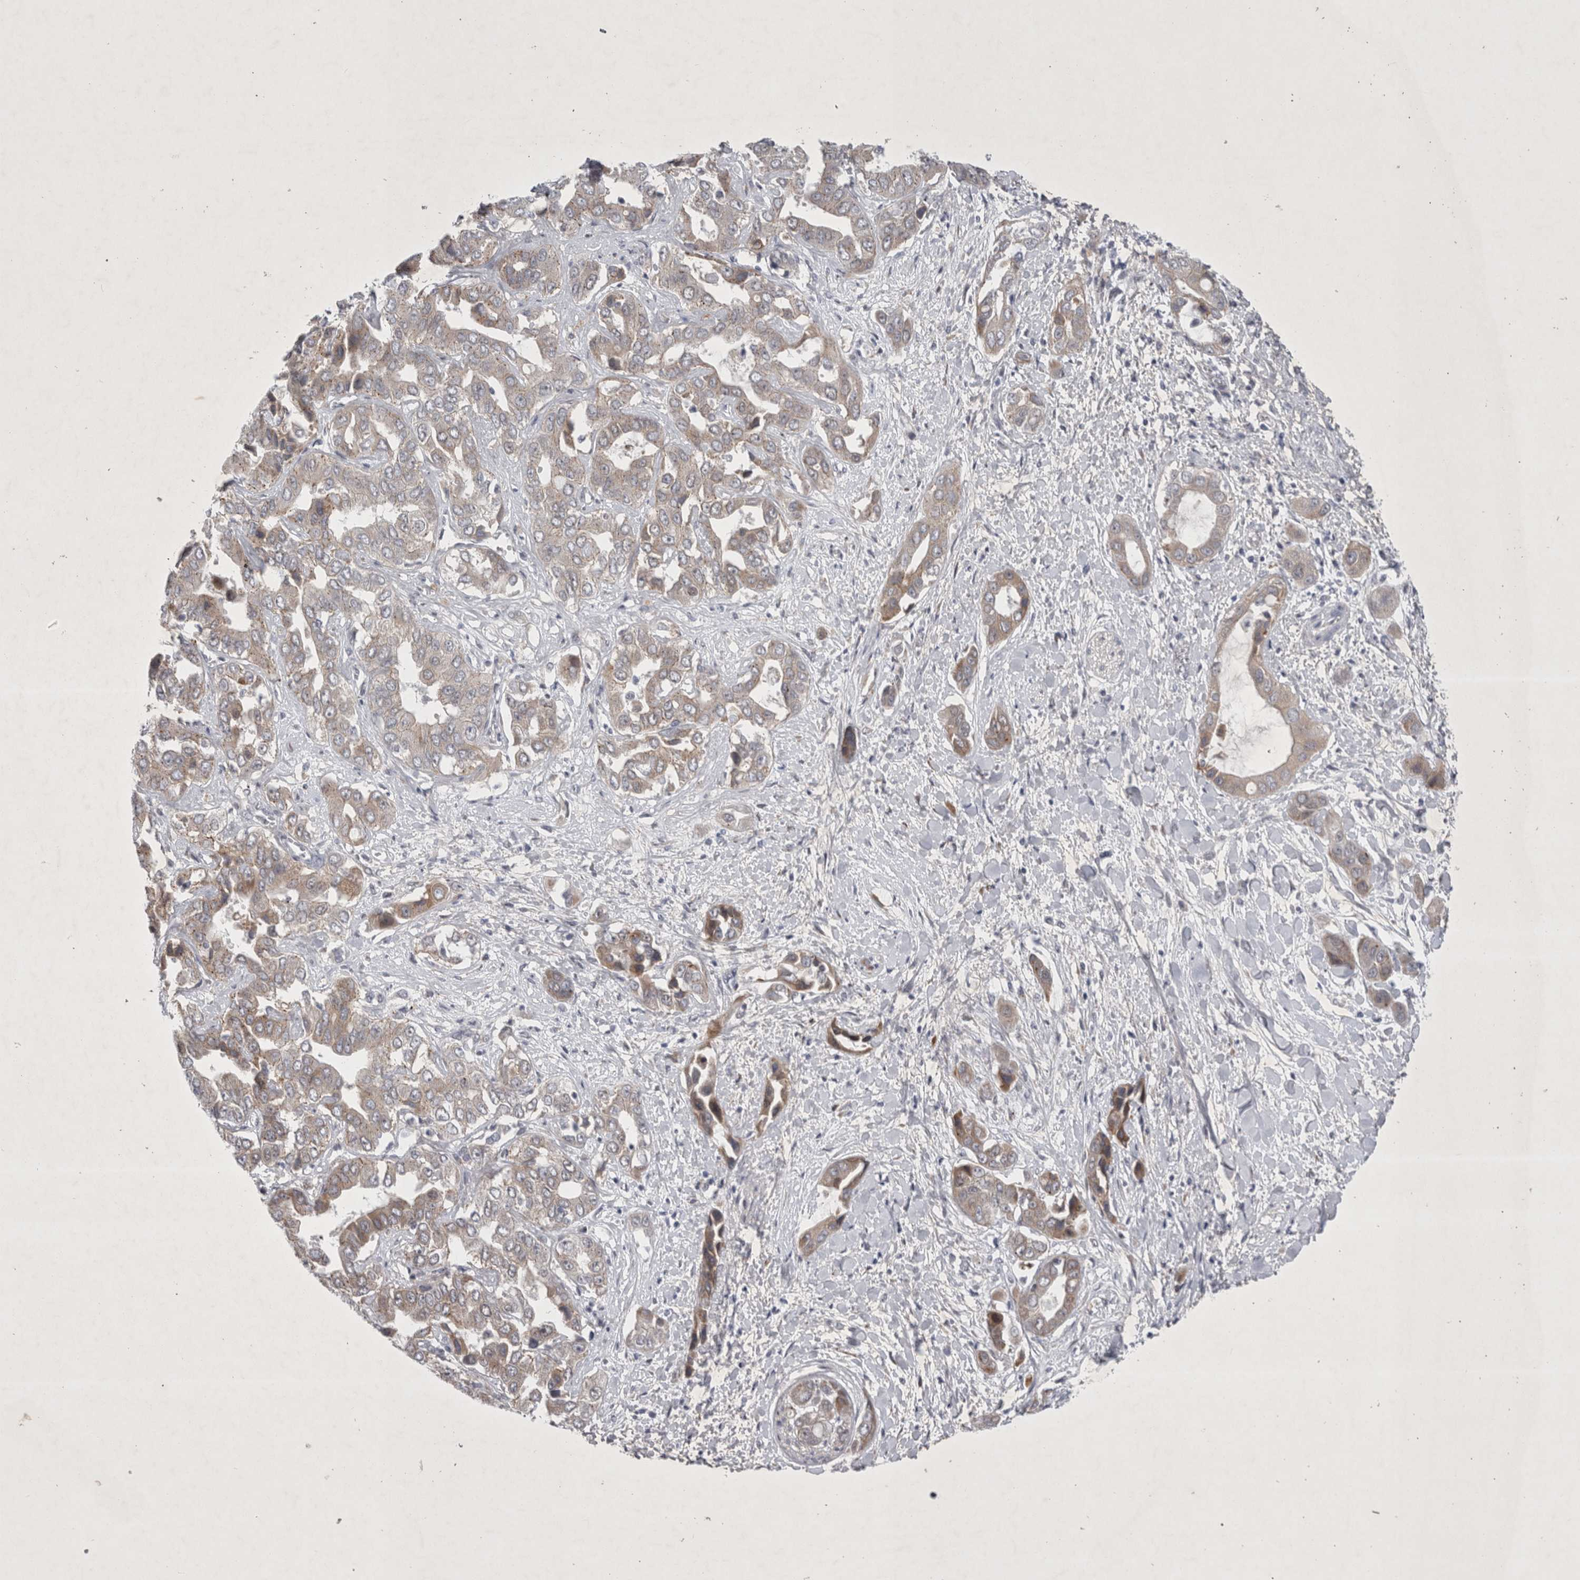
{"staining": {"intensity": "weak", "quantity": "25%-75%", "location": "cytoplasmic/membranous"}, "tissue": "liver cancer", "cell_type": "Tumor cells", "image_type": "cancer", "snomed": [{"axis": "morphology", "description": "Cholangiocarcinoma"}, {"axis": "topography", "description": "Liver"}], "caption": "A micrograph showing weak cytoplasmic/membranous positivity in about 25%-75% of tumor cells in liver cholangiocarcinoma, as visualized by brown immunohistochemical staining.", "gene": "PARP11", "patient": {"sex": "female", "age": 52}}